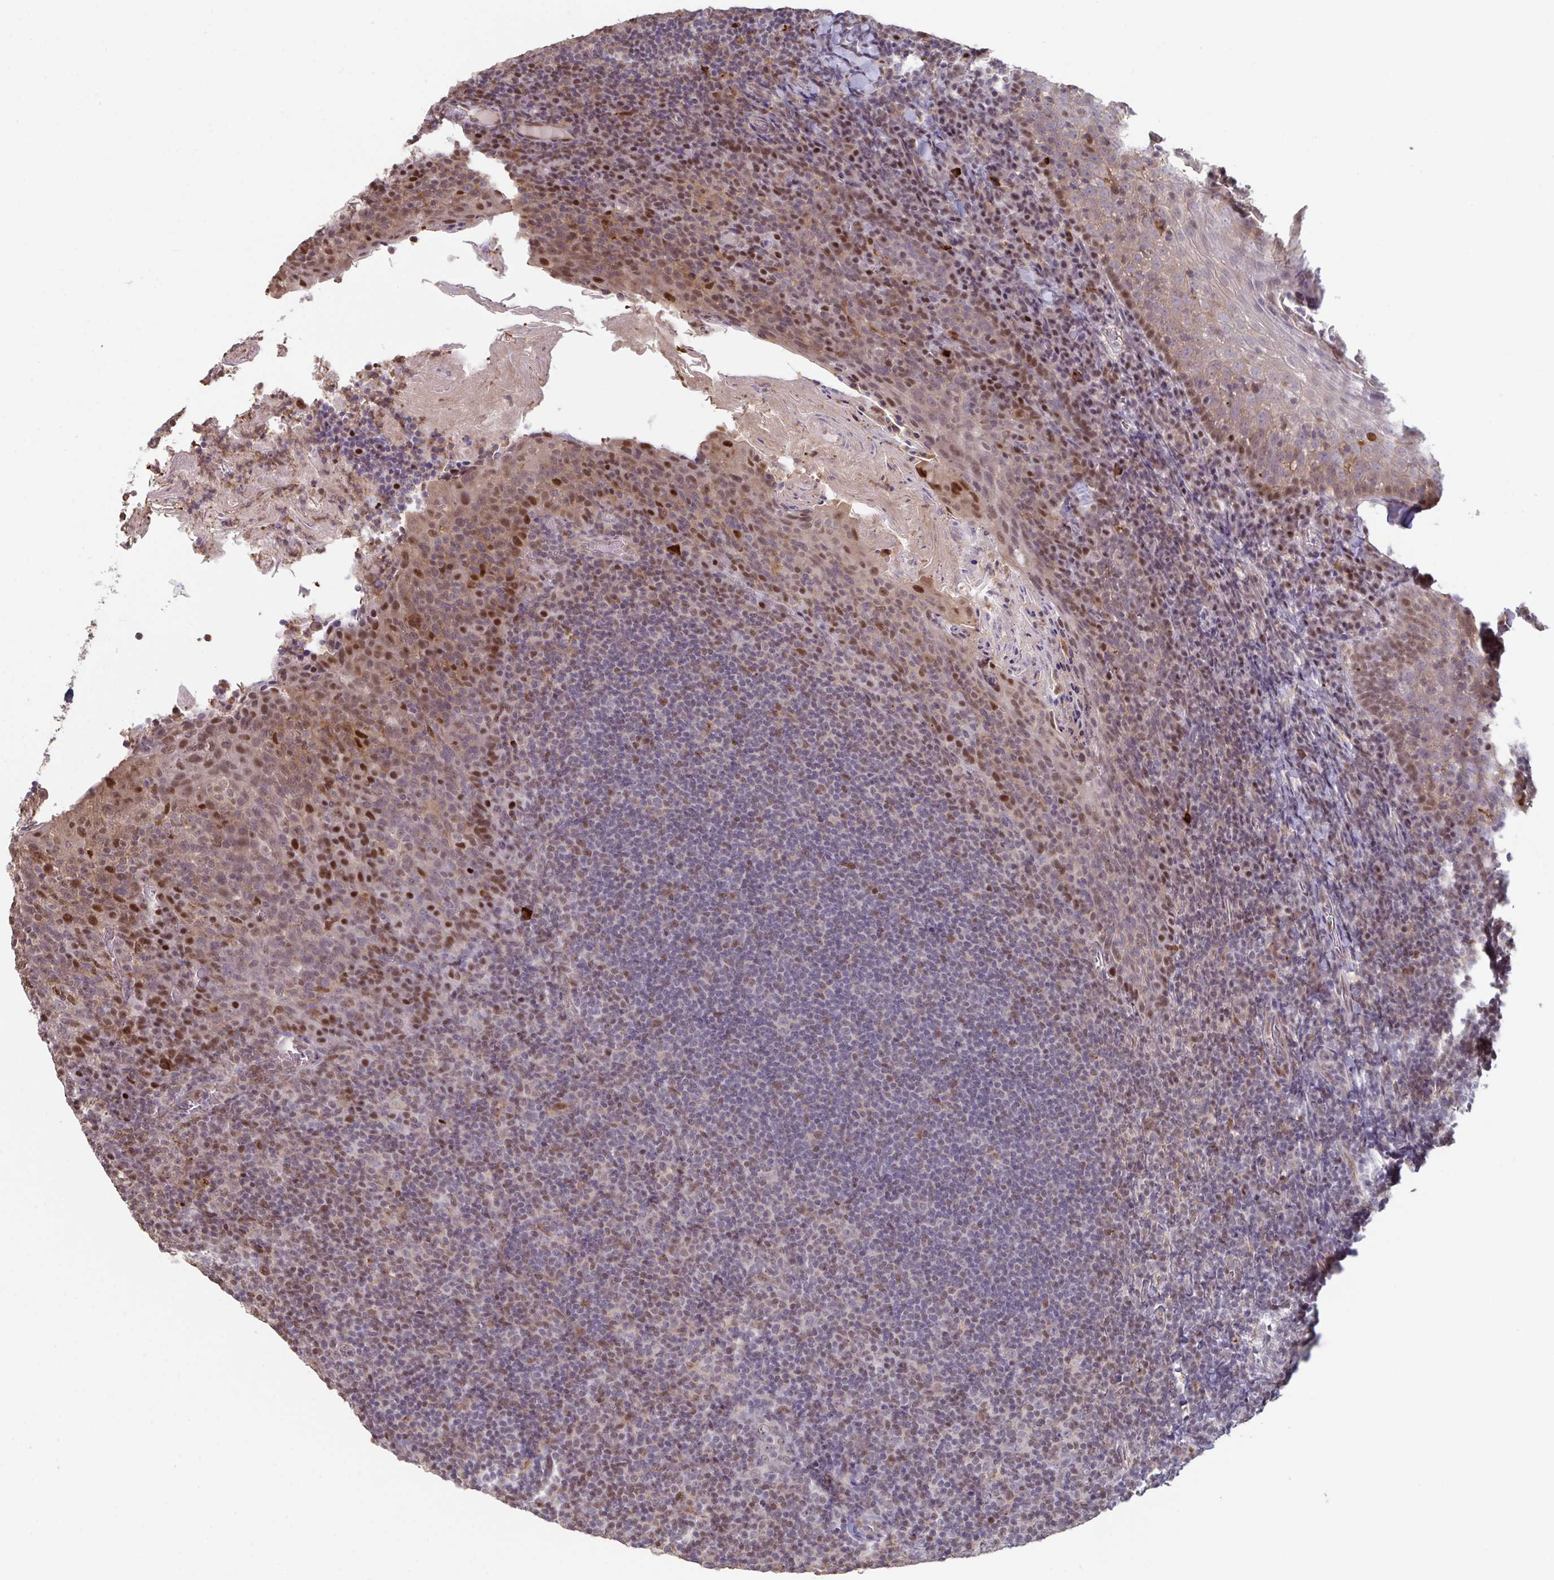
{"staining": {"intensity": "moderate", "quantity": "<25%", "location": "nuclear"}, "tissue": "tonsil", "cell_type": "Germinal center cells", "image_type": "normal", "snomed": [{"axis": "morphology", "description": "Normal tissue, NOS"}, {"axis": "topography", "description": "Tonsil"}], "caption": "An immunohistochemistry histopathology image of unremarkable tissue is shown. Protein staining in brown highlights moderate nuclear positivity in tonsil within germinal center cells. Using DAB (brown) and hematoxylin (blue) stains, captured at high magnification using brightfield microscopy.", "gene": "ACD", "patient": {"sex": "female", "age": 10}}